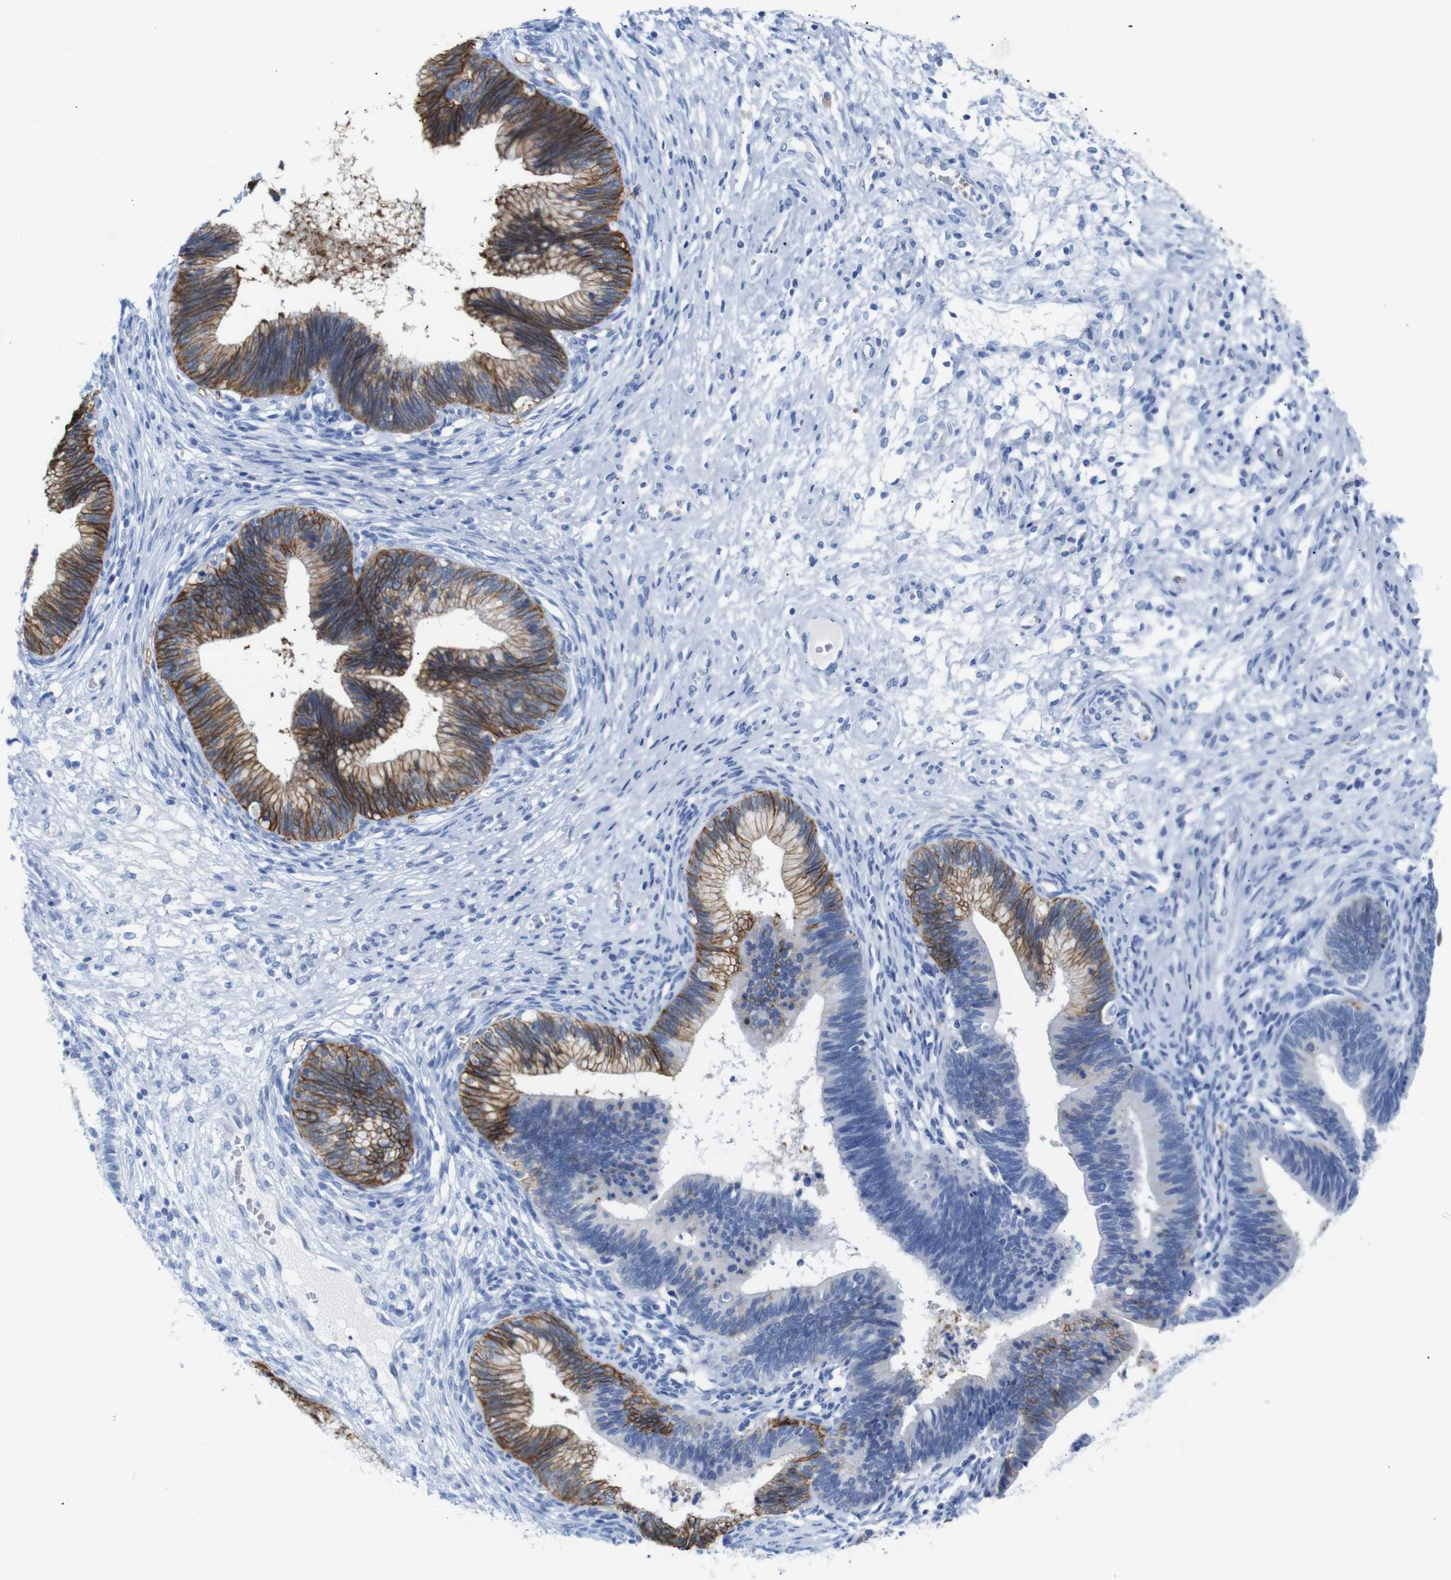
{"staining": {"intensity": "moderate", "quantity": "25%-75%", "location": "cytoplasmic/membranous"}, "tissue": "cervical cancer", "cell_type": "Tumor cells", "image_type": "cancer", "snomed": [{"axis": "morphology", "description": "Adenocarcinoma, NOS"}, {"axis": "topography", "description": "Cervix"}], "caption": "Tumor cells demonstrate medium levels of moderate cytoplasmic/membranous positivity in about 25%-75% of cells in cervical adenocarcinoma.", "gene": "ERVMER34-1", "patient": {"sex": "female", "age": 44}}